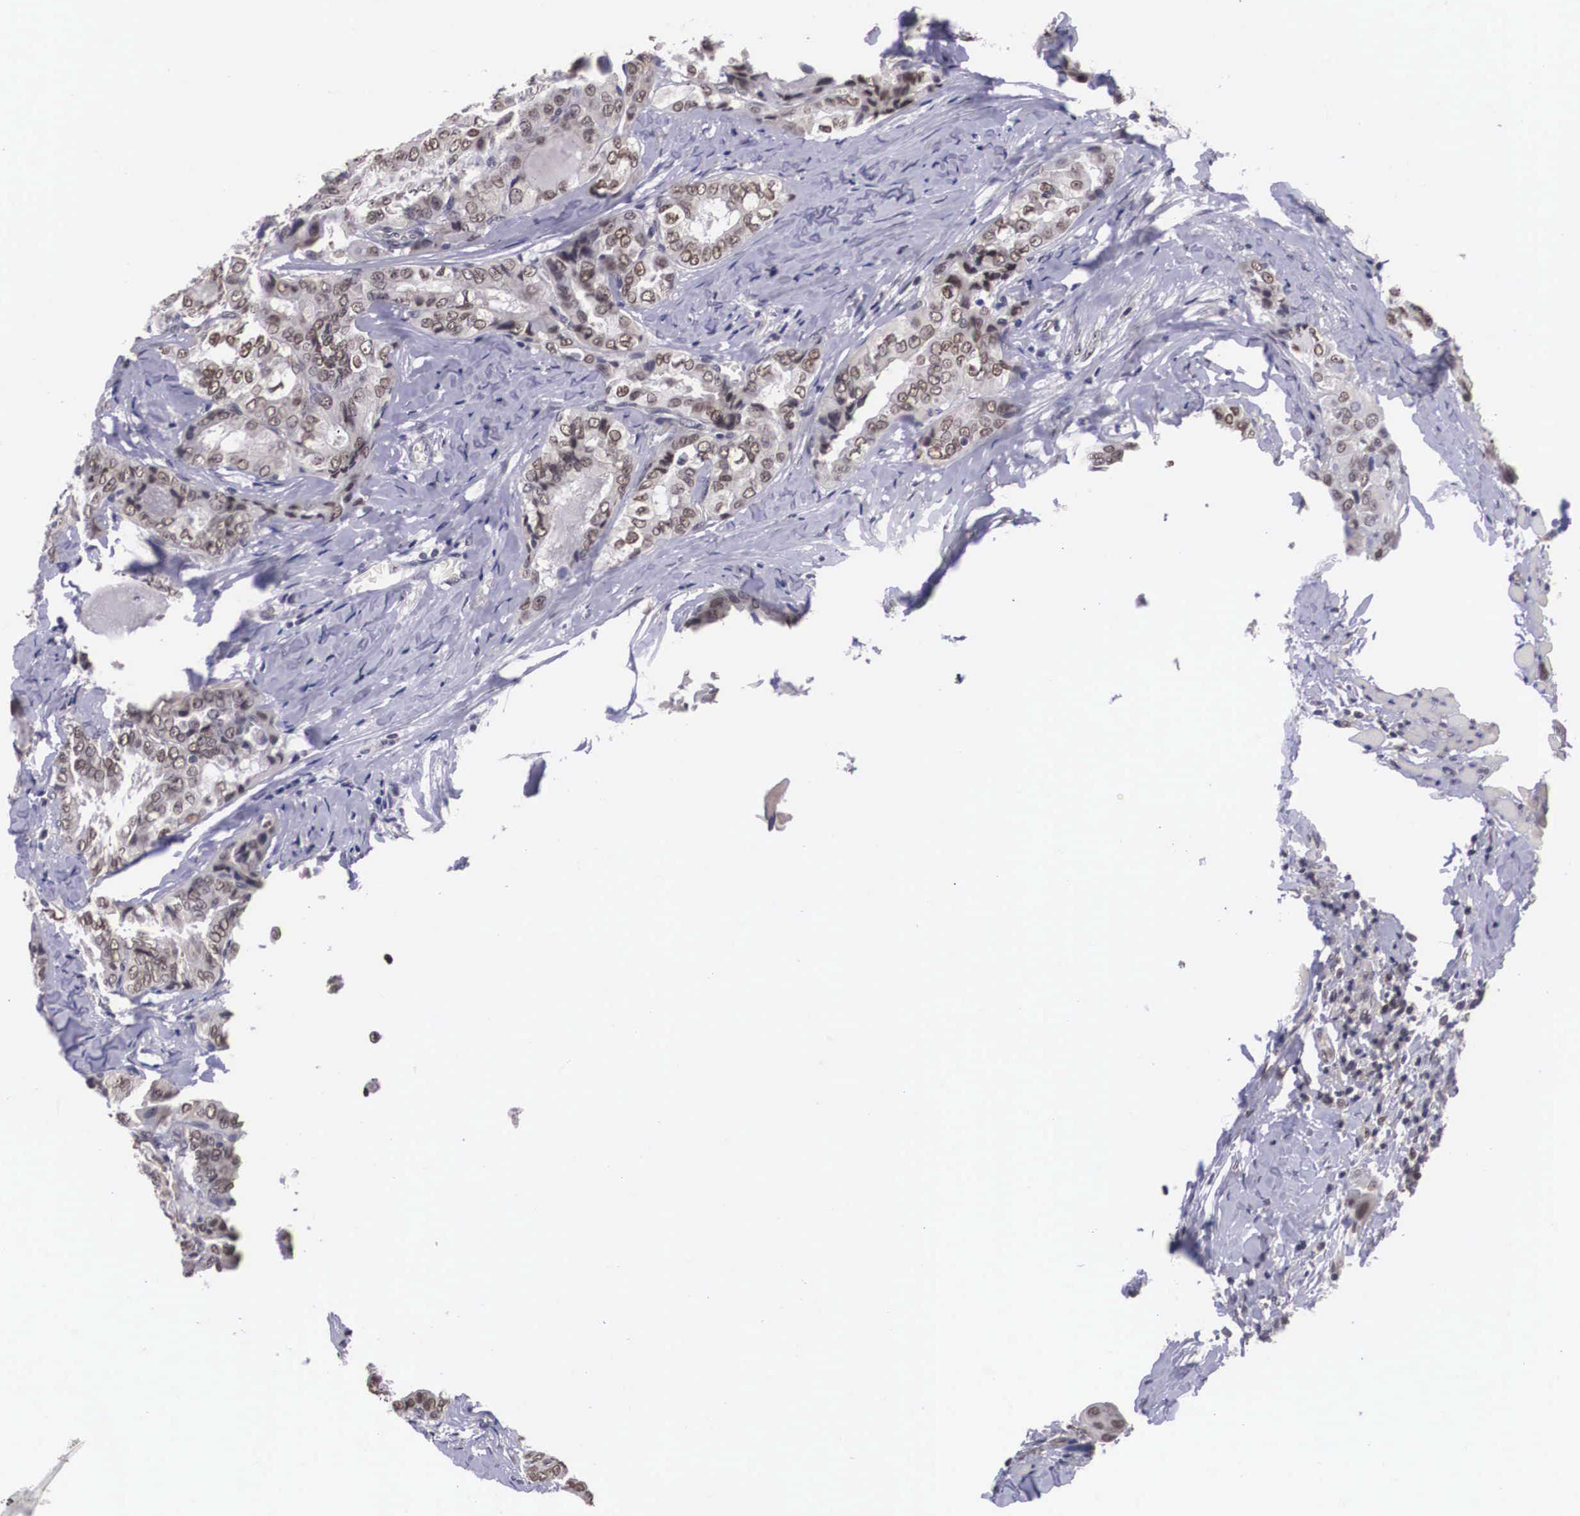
{"staining": {"intensity": "moderate", "quantity": ">75%", "location": "nuclear"}, "tissue": "thyroid cancer", "cell_type": "Tumor cells", "image_type": "cancer", "snomed": [{"axis": "morphology", "description": "Papillary adenocarcinoma, NOS"}, {"axis": "topography", "description": "Thyroid gland"}], "caption": "Immunohistochemical staining of thyroid cancer reveals medium levels of moderate nuclear expression in about >75% of tumor cells.", "gene": "ZNF275", "patient": {"sex": "female", "age": 71}}